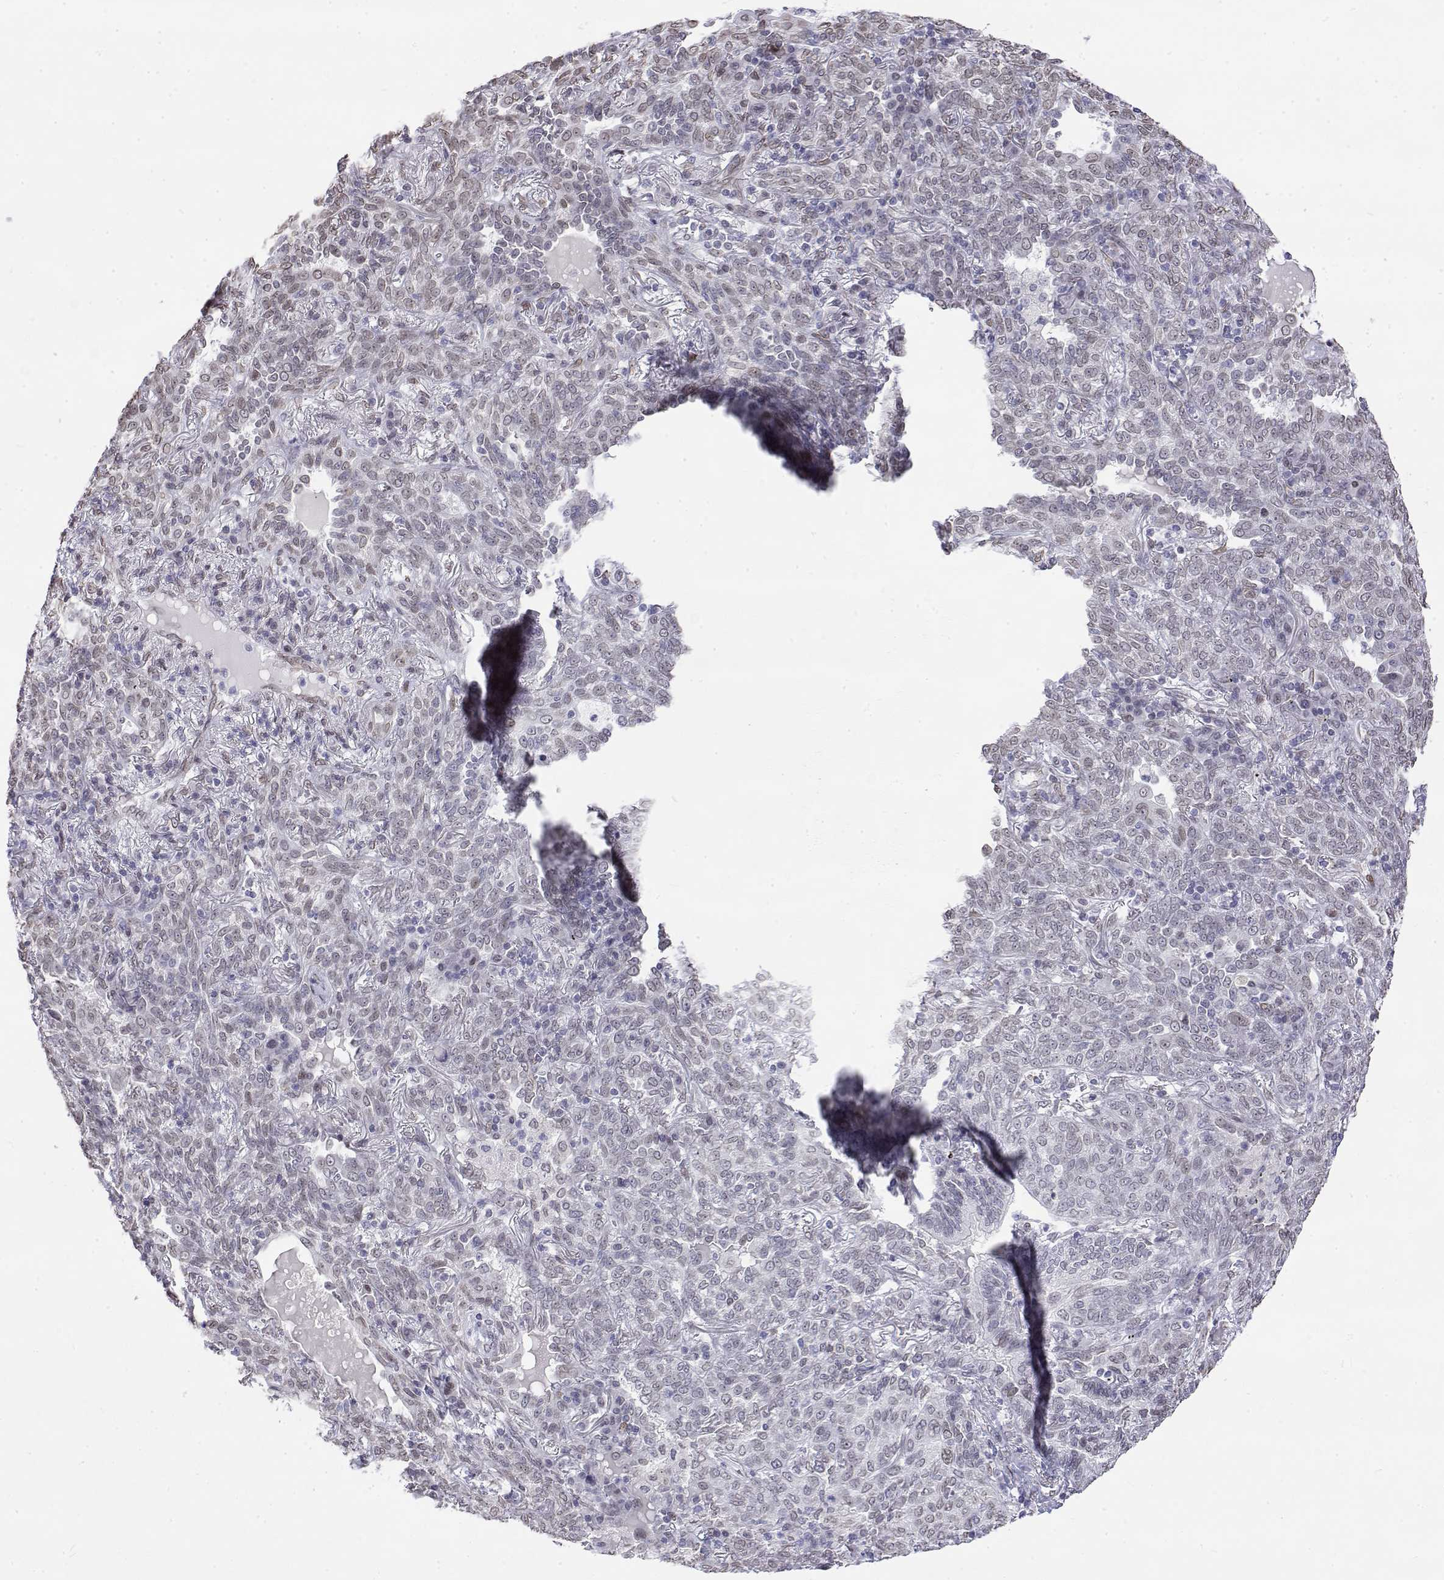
{"staining": {"intensity": "negative", "quantity": "none", "location": "none"}, "tissue": "lung cancer", "cell_type": "Tumor cells", "image_type": "cancer", "snomed": [{"axis": "morphology", "description": "Squamous cell carcinoma, NOS"}, {"axis": "topography", "description": "Lung"}], "caption": "DAB immunohistochemical staining of human lung squamous cell carcinoma exhibits no significant expression in tumor cells.", "gene": "ZNF532", "patient": {"sex": "female", "age": 70}}